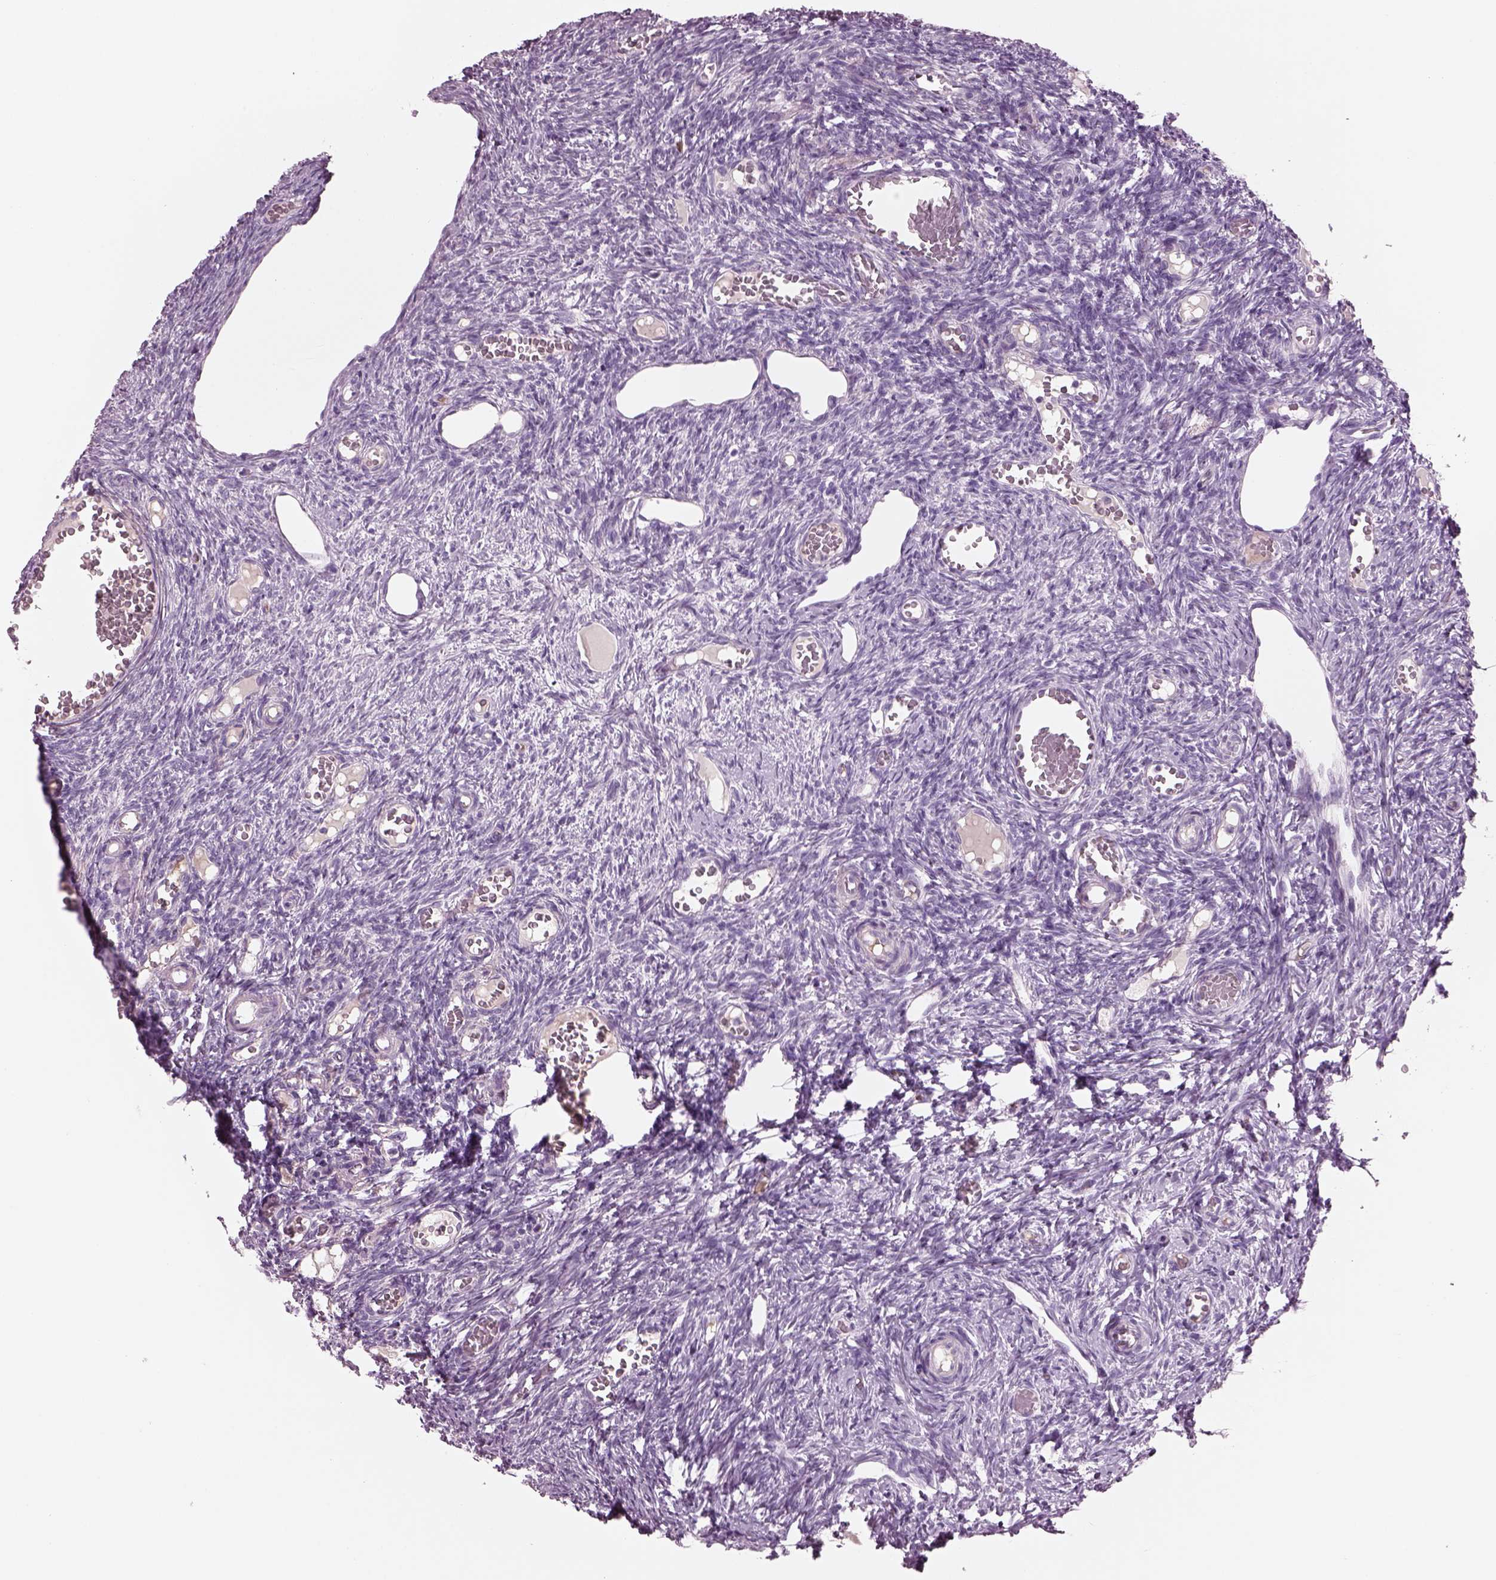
{"staining": {"intensity": "negative", "quantity": "none", "location": "none"}, "tissue": "ovary", "cell_type": "Follicle cells", "image_type": "normal", "snomed": [{"axis": "morphology", "description": "Normal tissue, NOS"}, {"axis": "topography", "description": "Ovary"}], "caption": "This is a image of immunohistochemistry (IHC) staining of unremarkable ovary, which shows no expression in follicle cells. (DAB IHC visualized using brightfield microscopy, high magnification).", "gene": "CYLC1", "patient": {"sex": "female", "age": 39}}